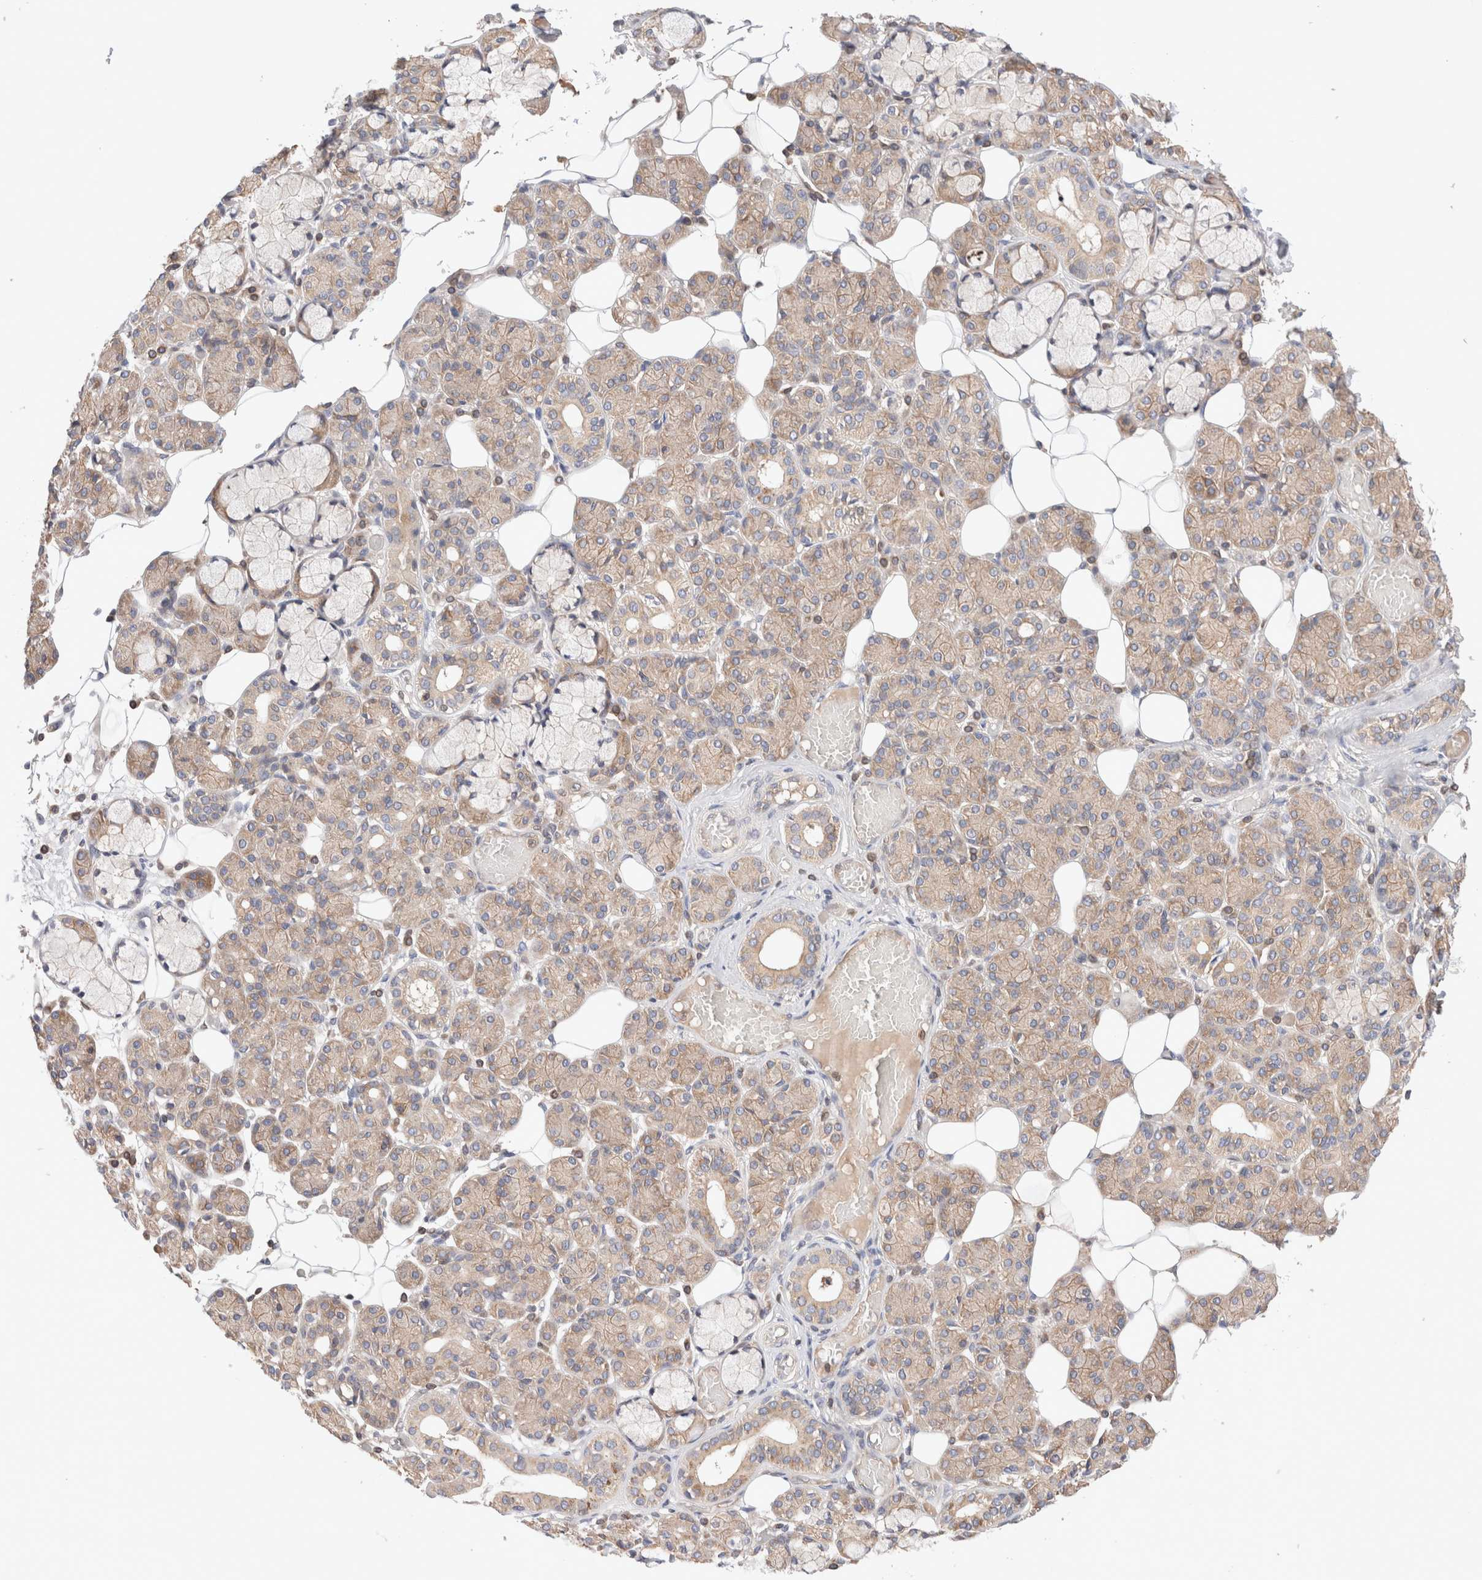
{"staining": {"intensity": "moderate", "quantity": "25%-75%", "location": "cytoplasmic/membranous"}, "tissue": "salivary gland", "cell_type": "Glandular cells", "image_type": "normal", "snomed": [{"axis": "morphology", "description": "Normal tissue, NOS"}, {"axis": "topography", "description": "Salivary gland"}], "caption": "Normal salivary gland shows moderate cytoplasmic/membranous positivity in about 25%-75% of glandular cells.", "gene": "SIKE1", "patient": {"sex": "male", "age": 63}}